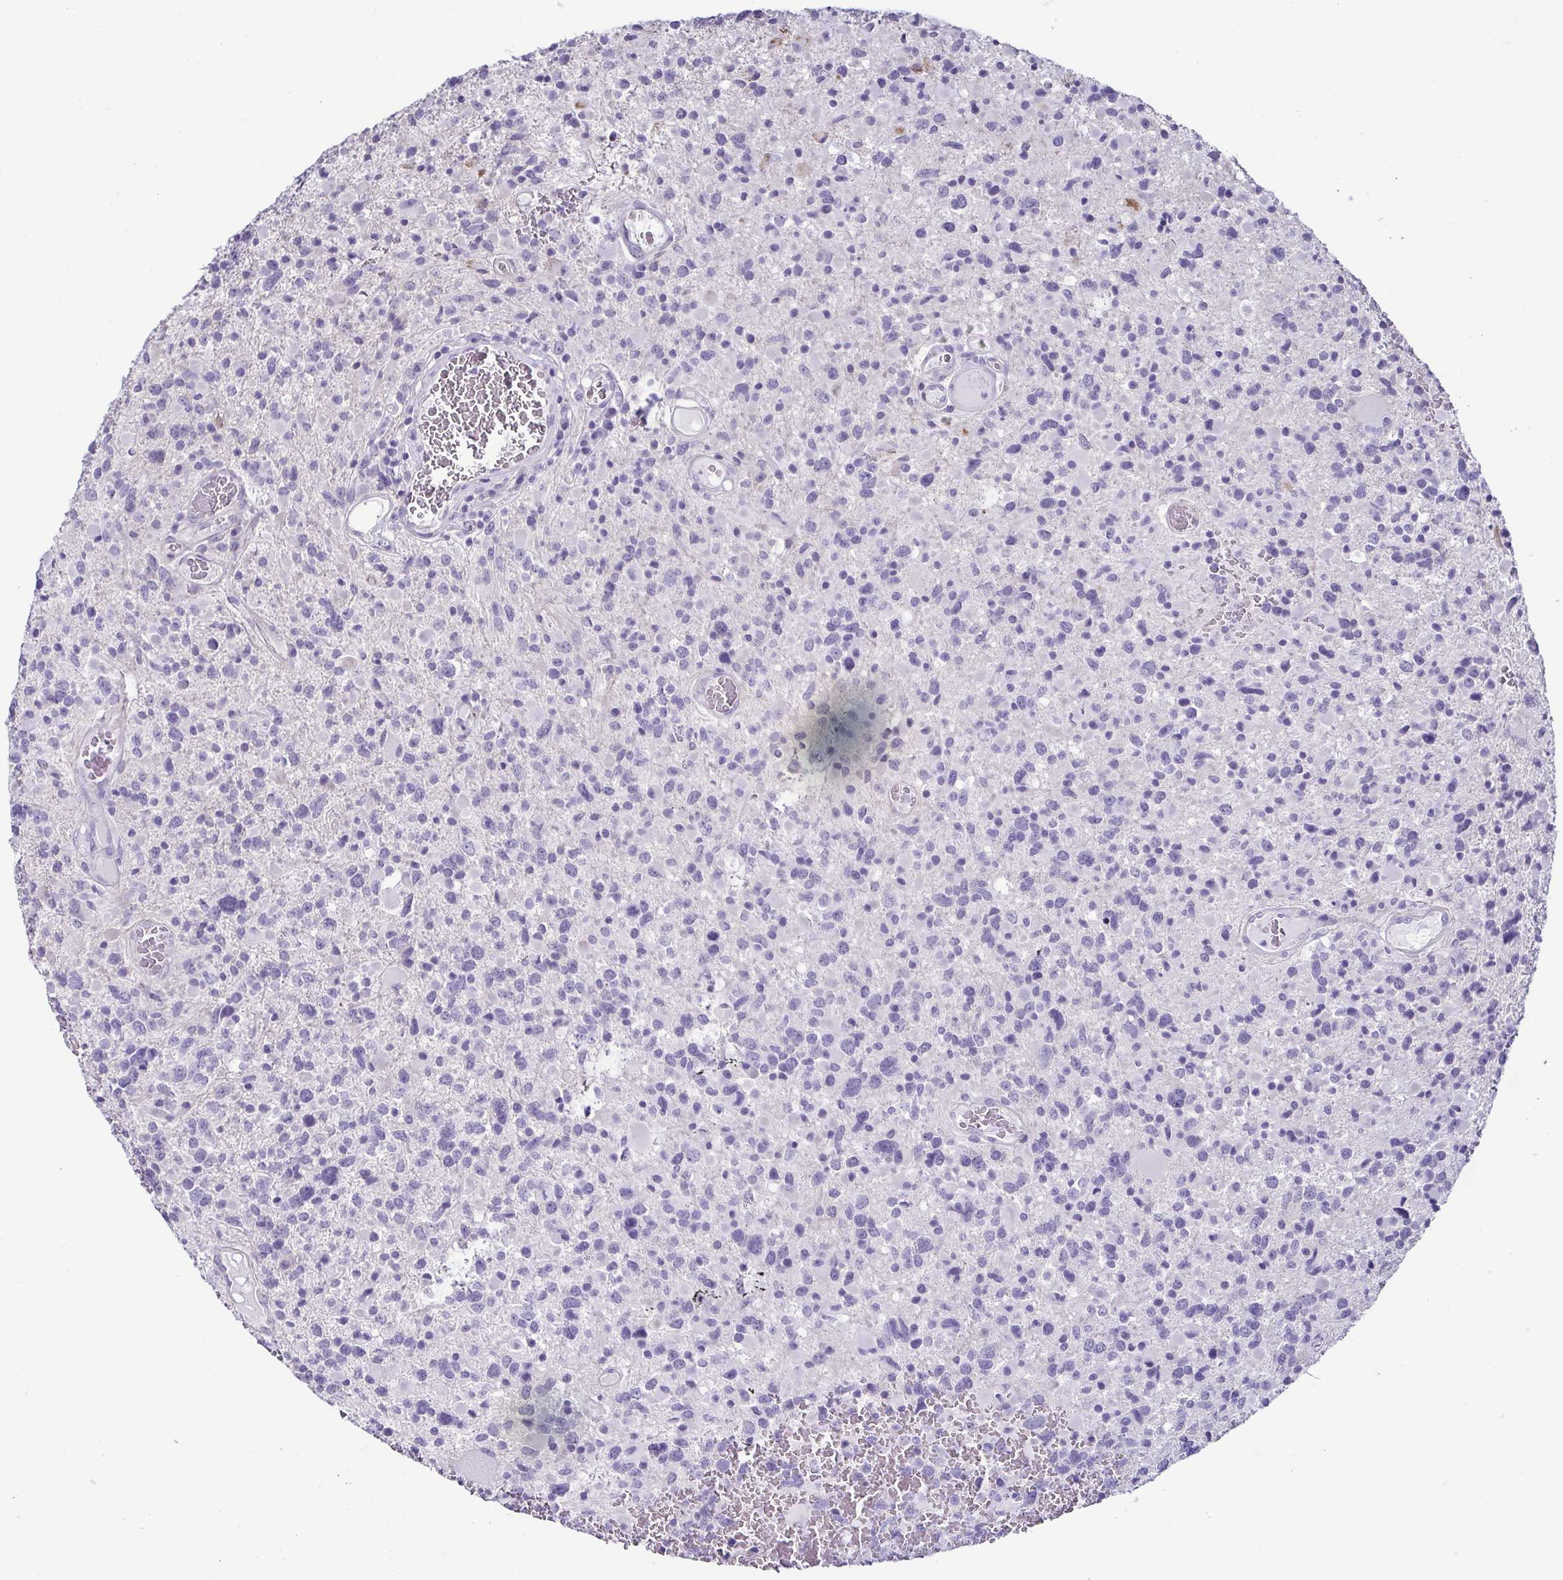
{"staining": {"intensity": "negative", "quantity": "none", "location": "none"}, "tissue": "glioma", "cell_type": "Tumor cells", "image_type": "cancer", "snomed": [{"axis": "morphology", "description": "Glioma, malignant, High grade"}, {"axis": "topography", "description": "Brain"}], "caption": "There is no significant positivity in tumor cells of high-grade glioma (malignant).", "gene": "CASP14", "patient": {"sex": "female", "age": 40}}